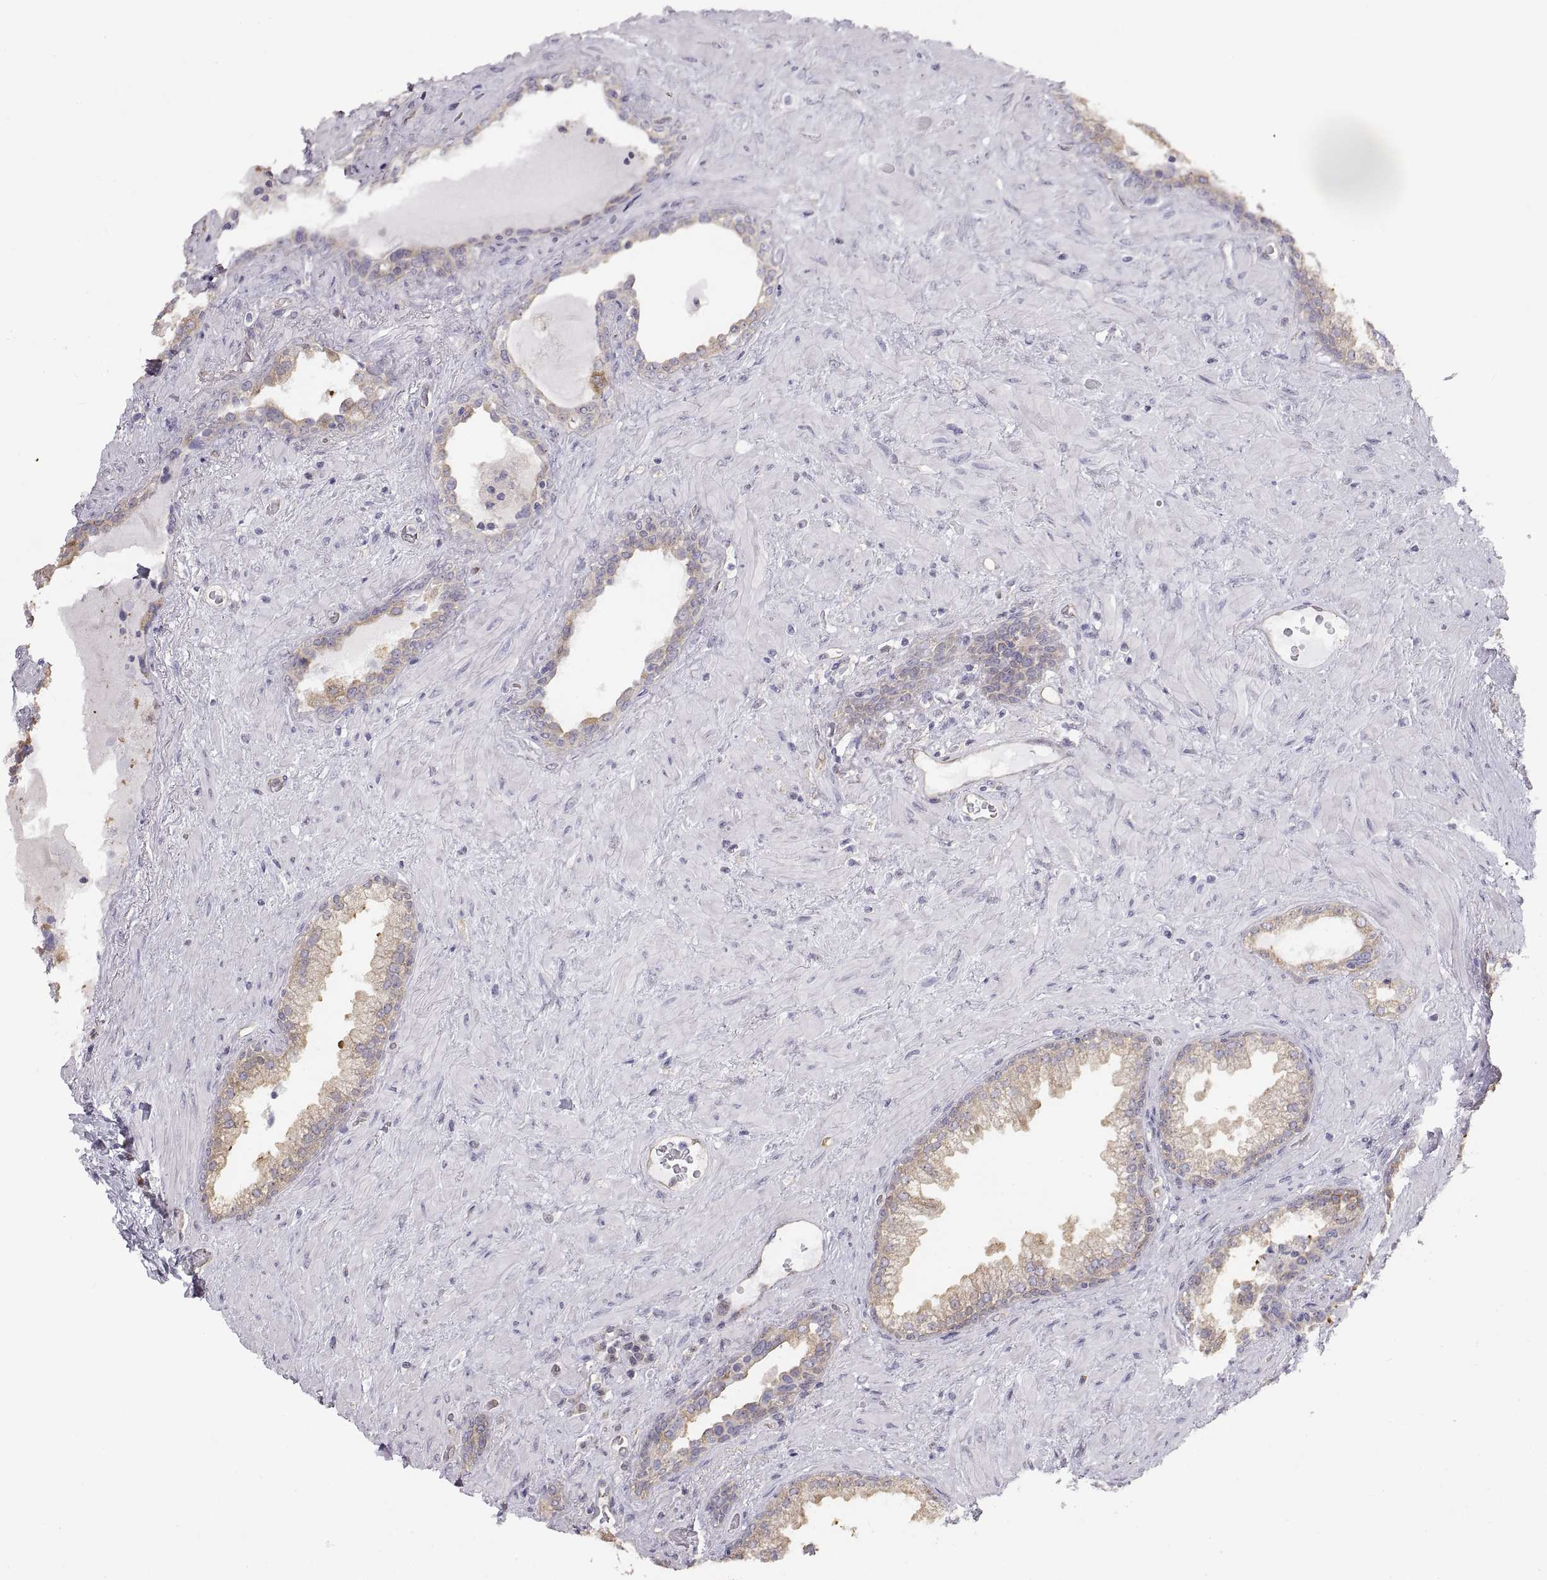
{"staining": {"intensity": "weak", "quantity": "<25%", "location": "cytoplasmic/membranous"}, "tissue": "prostate", "cell_type": "Glandular cells", "image_type": "normal", "snomed": [{"axis": "morphology", "description": "Normal tissue, NOS"}, {"axis": "topography", "description": "Prostate"}], "caption": "Immunohistochemistry (IHC) micrograph of unremarkable prostate stained for a protein (brown), which reveals no expression in glandular cells.", "gene": "HSP90AB1", "patient": {"sex": "male", "age": 63}}